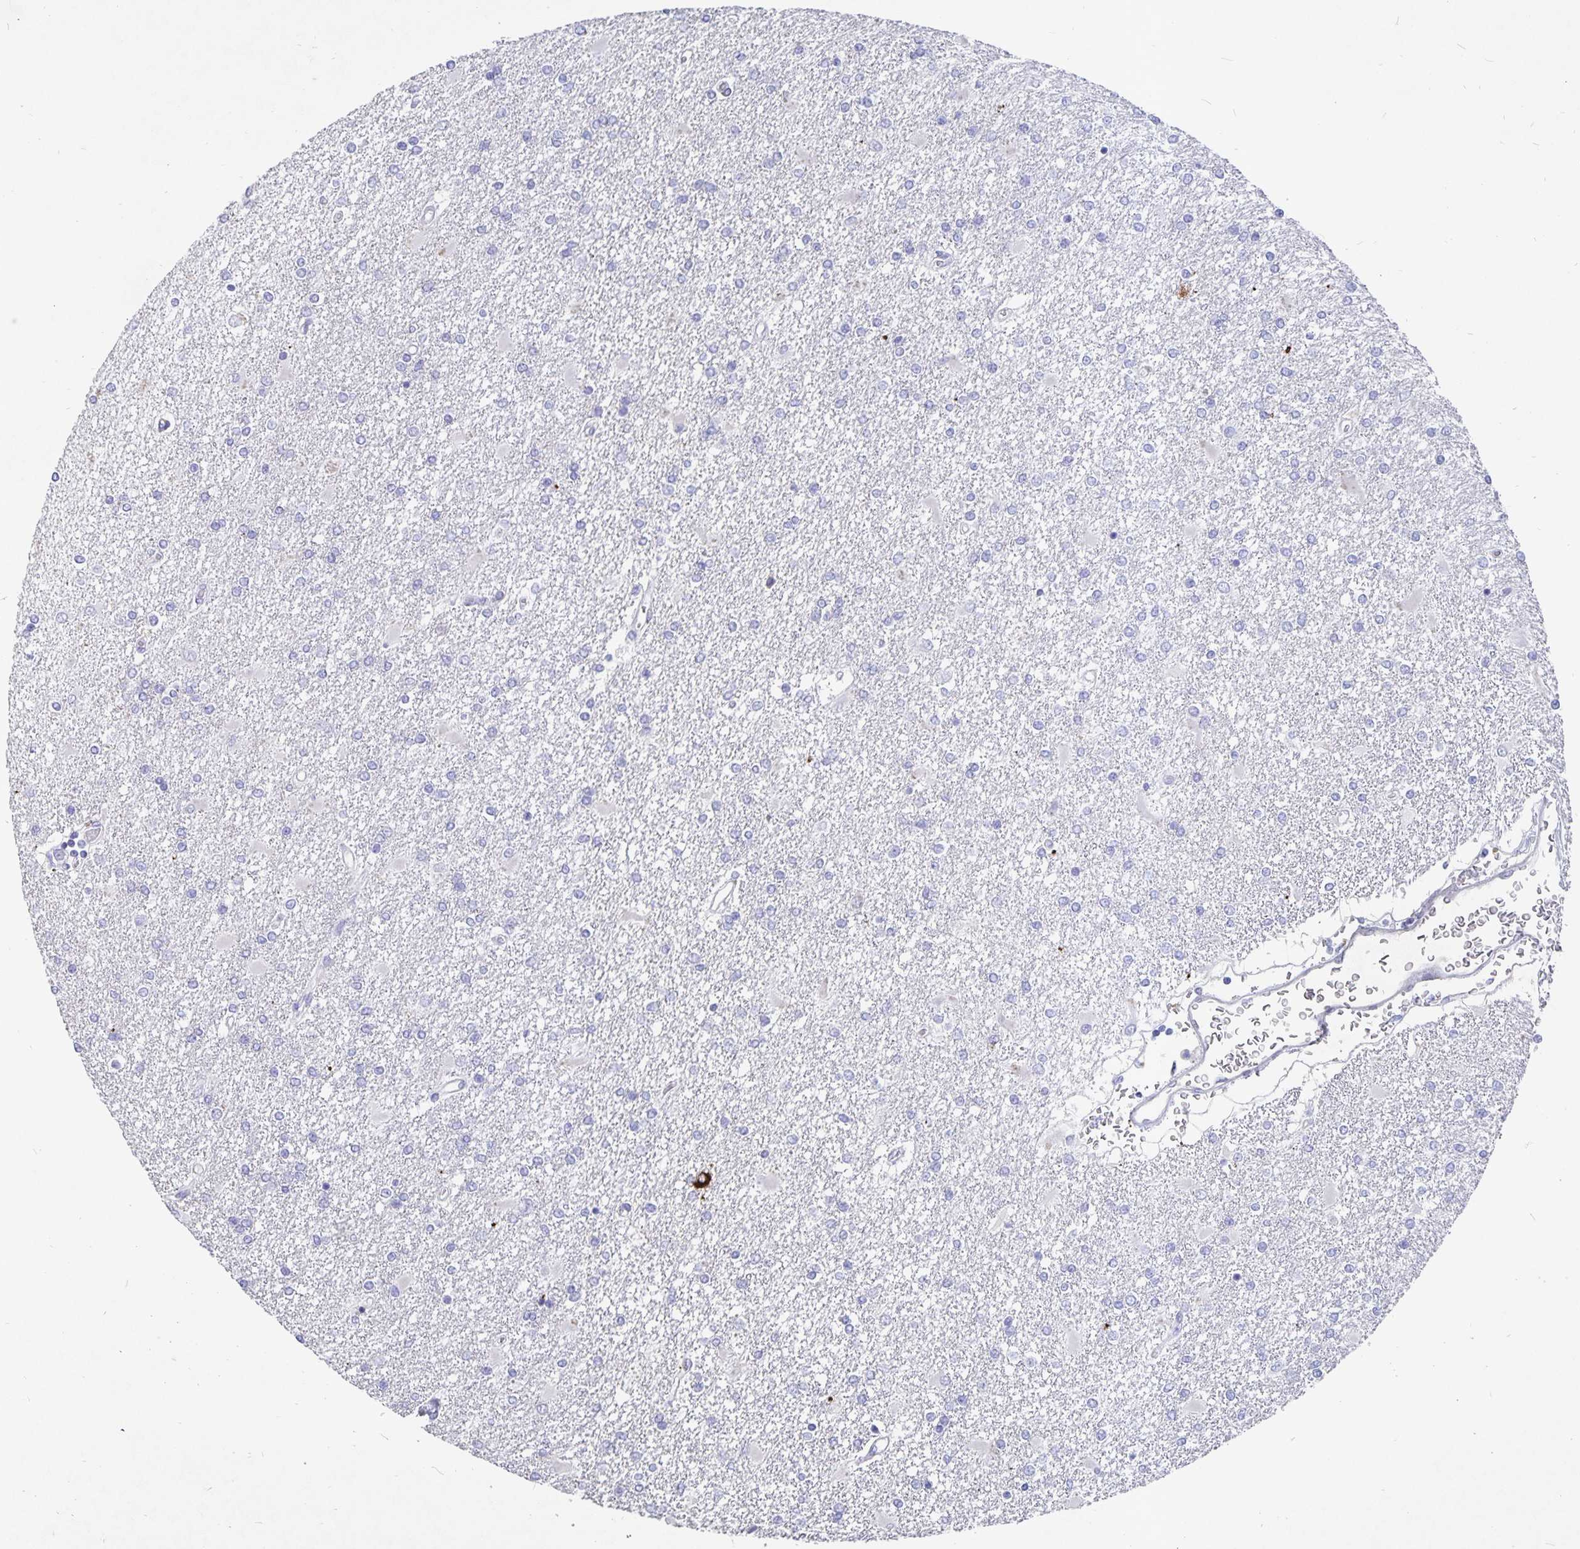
{"staining": {"intensity": "negative", "quantity": "none", "location": "none"}, "tissue": "glioma", "cell_type": "Tumor cells", "image_type": "cancer", "snomed": [{"axis": "morphology", "description": "Glioma, malignant, High grade"}, {"axis": "topography", "description": "Cerebral cortex"}], "caption": "DAB immunohistochemical staining of human glioma exhibits no significant staining in tumor cells. (DAB immunohistochemistry visualized using brightfield microscopy, high magnification).", "gene": "SMOC1", "patient": {"sex": "male", "age": 79}}